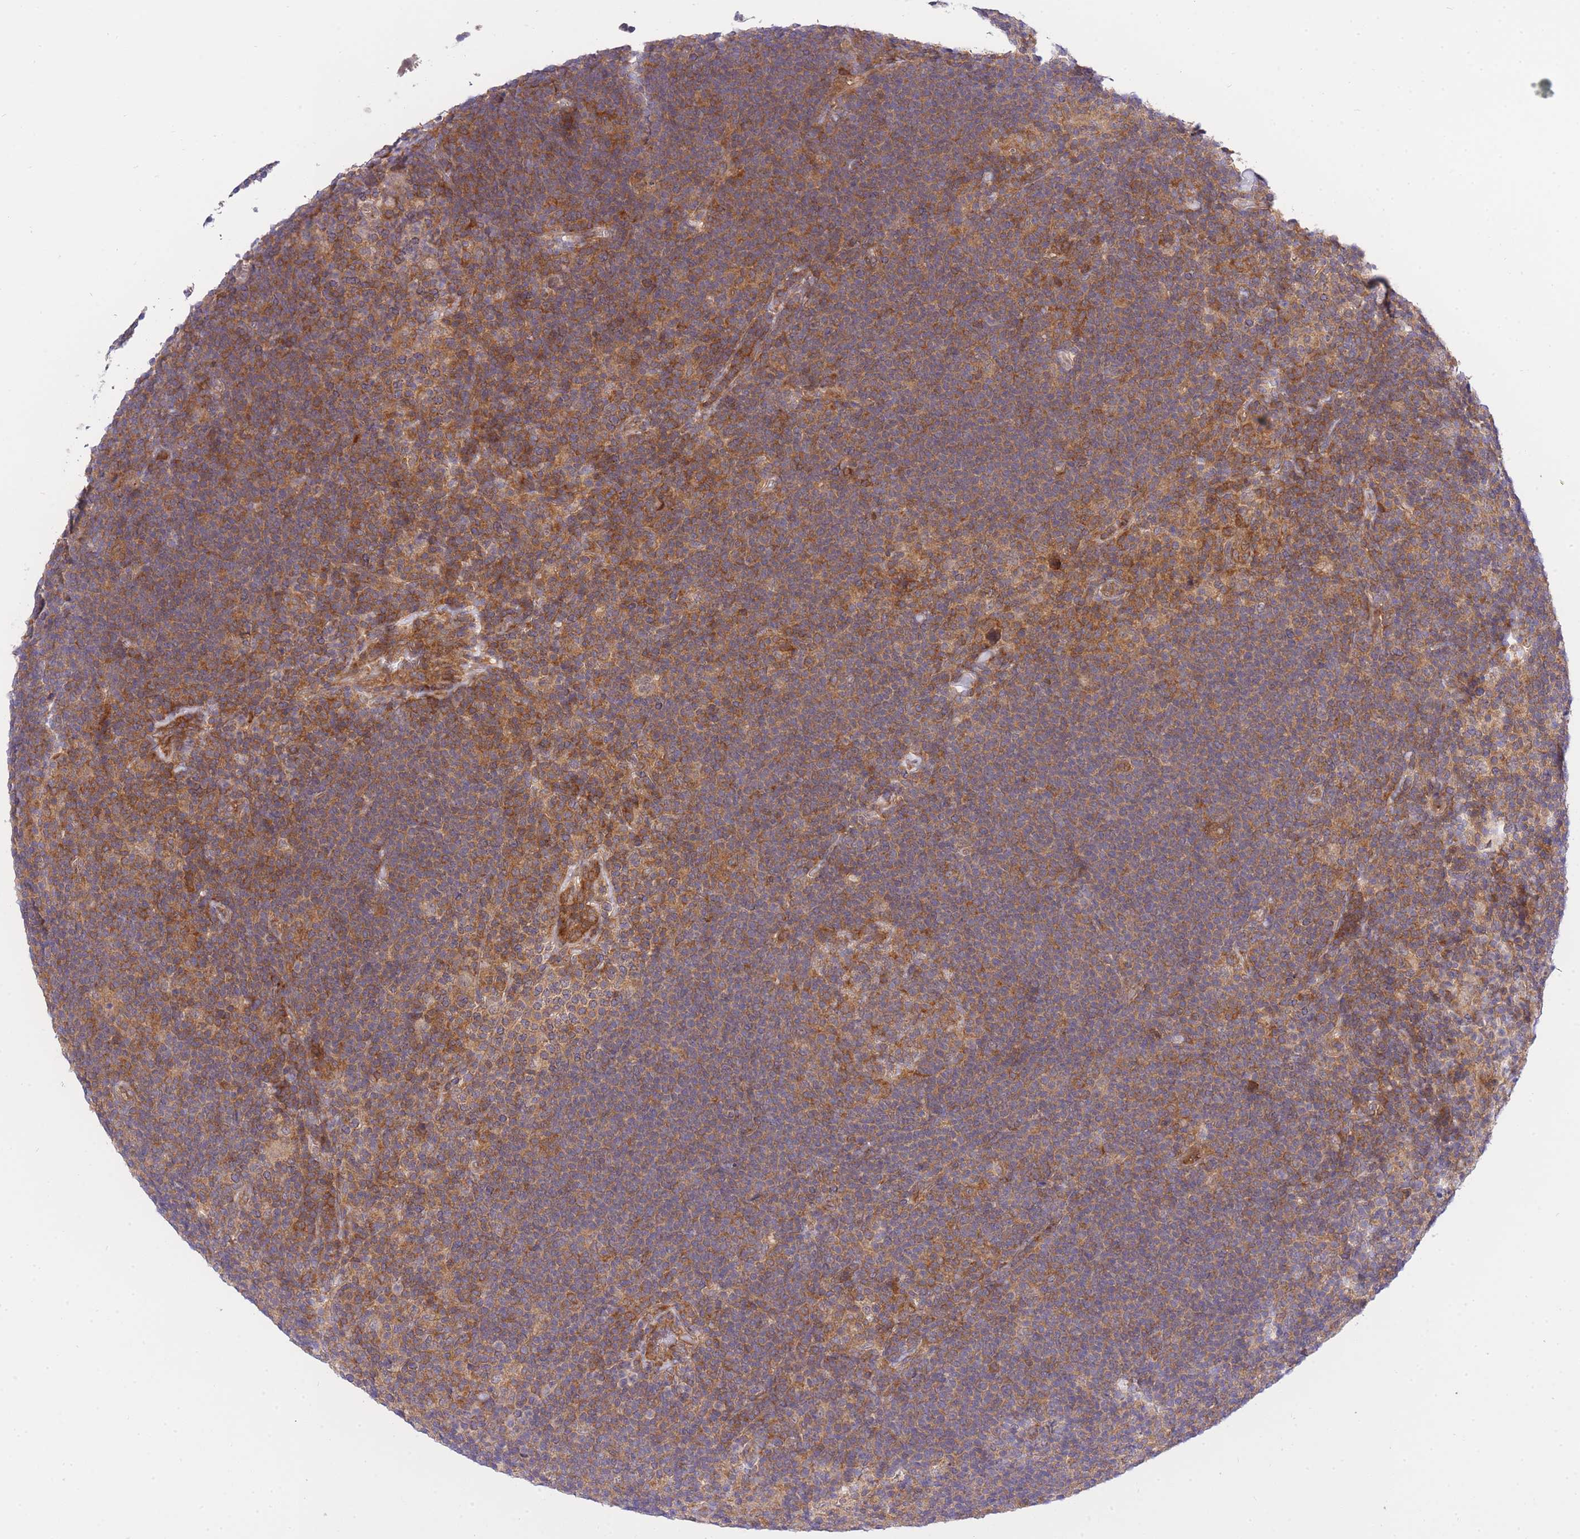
{"staining": {"intensity": "weak", "quantity": "25%-75%", "location": "cytoplasmic/membranous"}, "tissue": "lymphoma", "cell_type": "Tumor cells", "image_type": "cancer", "snomed": [{"axis": "morphology", "description": "Hodgkin's disease, NOS"}, {"axis": "topography", "description": "Lymph node"}], "caption": "An IHC histopathology image of neoplastic tissue is shown. Protein staining in brown shows weak cytoplasmic/membranous positivity in Hodgkin's disease within tumor cells.", "gene": "EIF2B2", "patient": {"sex": "female", "age": 57}}